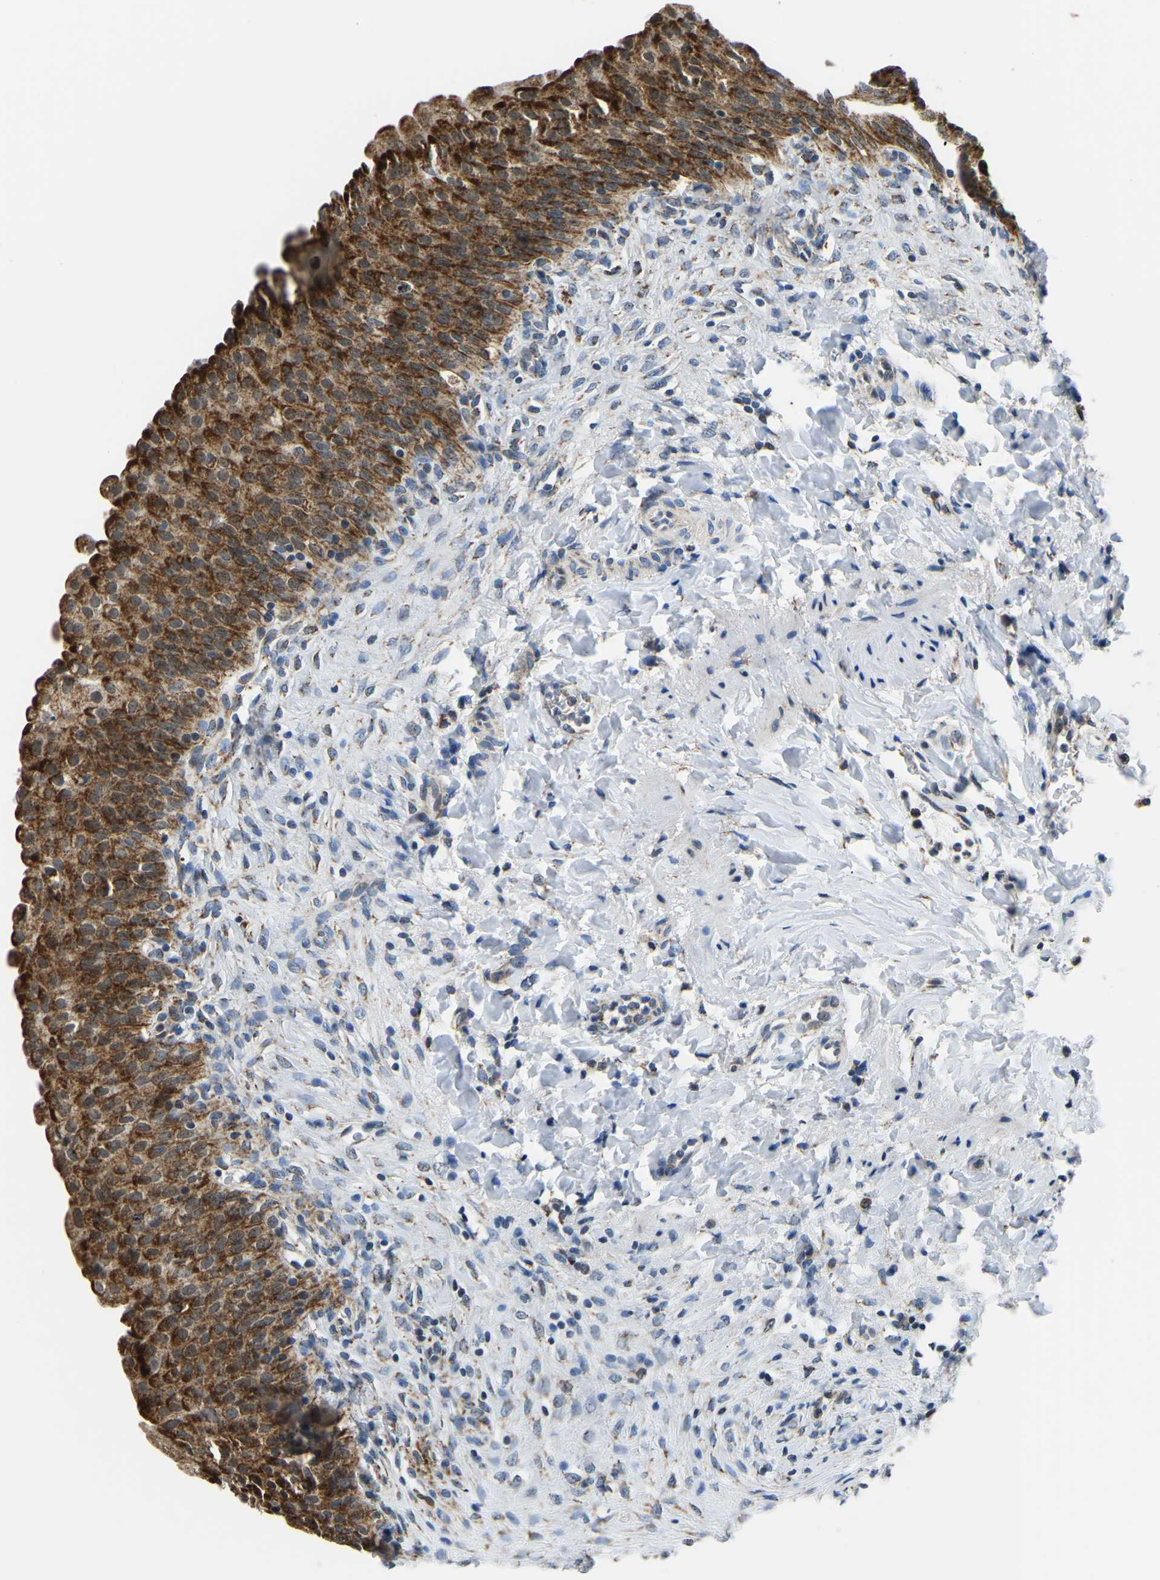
{"staining": {"intensity": "strong", "quantity": ">75%", "location": "cytoplasmic/membranous"}, "tissue": "urinary bladder", "cell_type": "Urothelial cells", "image_type": "normal", "snomed": [{"axis": "morphology", "description": "Urothelial carcinoma, High grade"}, {"axis": "topography", "description": "Urinary bladder"}], "caption": "Human urinary bladder stained with a brown dye exhibits strong cytoplasmic/membranous positive expression in approximately >75% of urothelial cells.", "gene": "BNIP3L", "patient": {"sex": "male", "age": 46}}